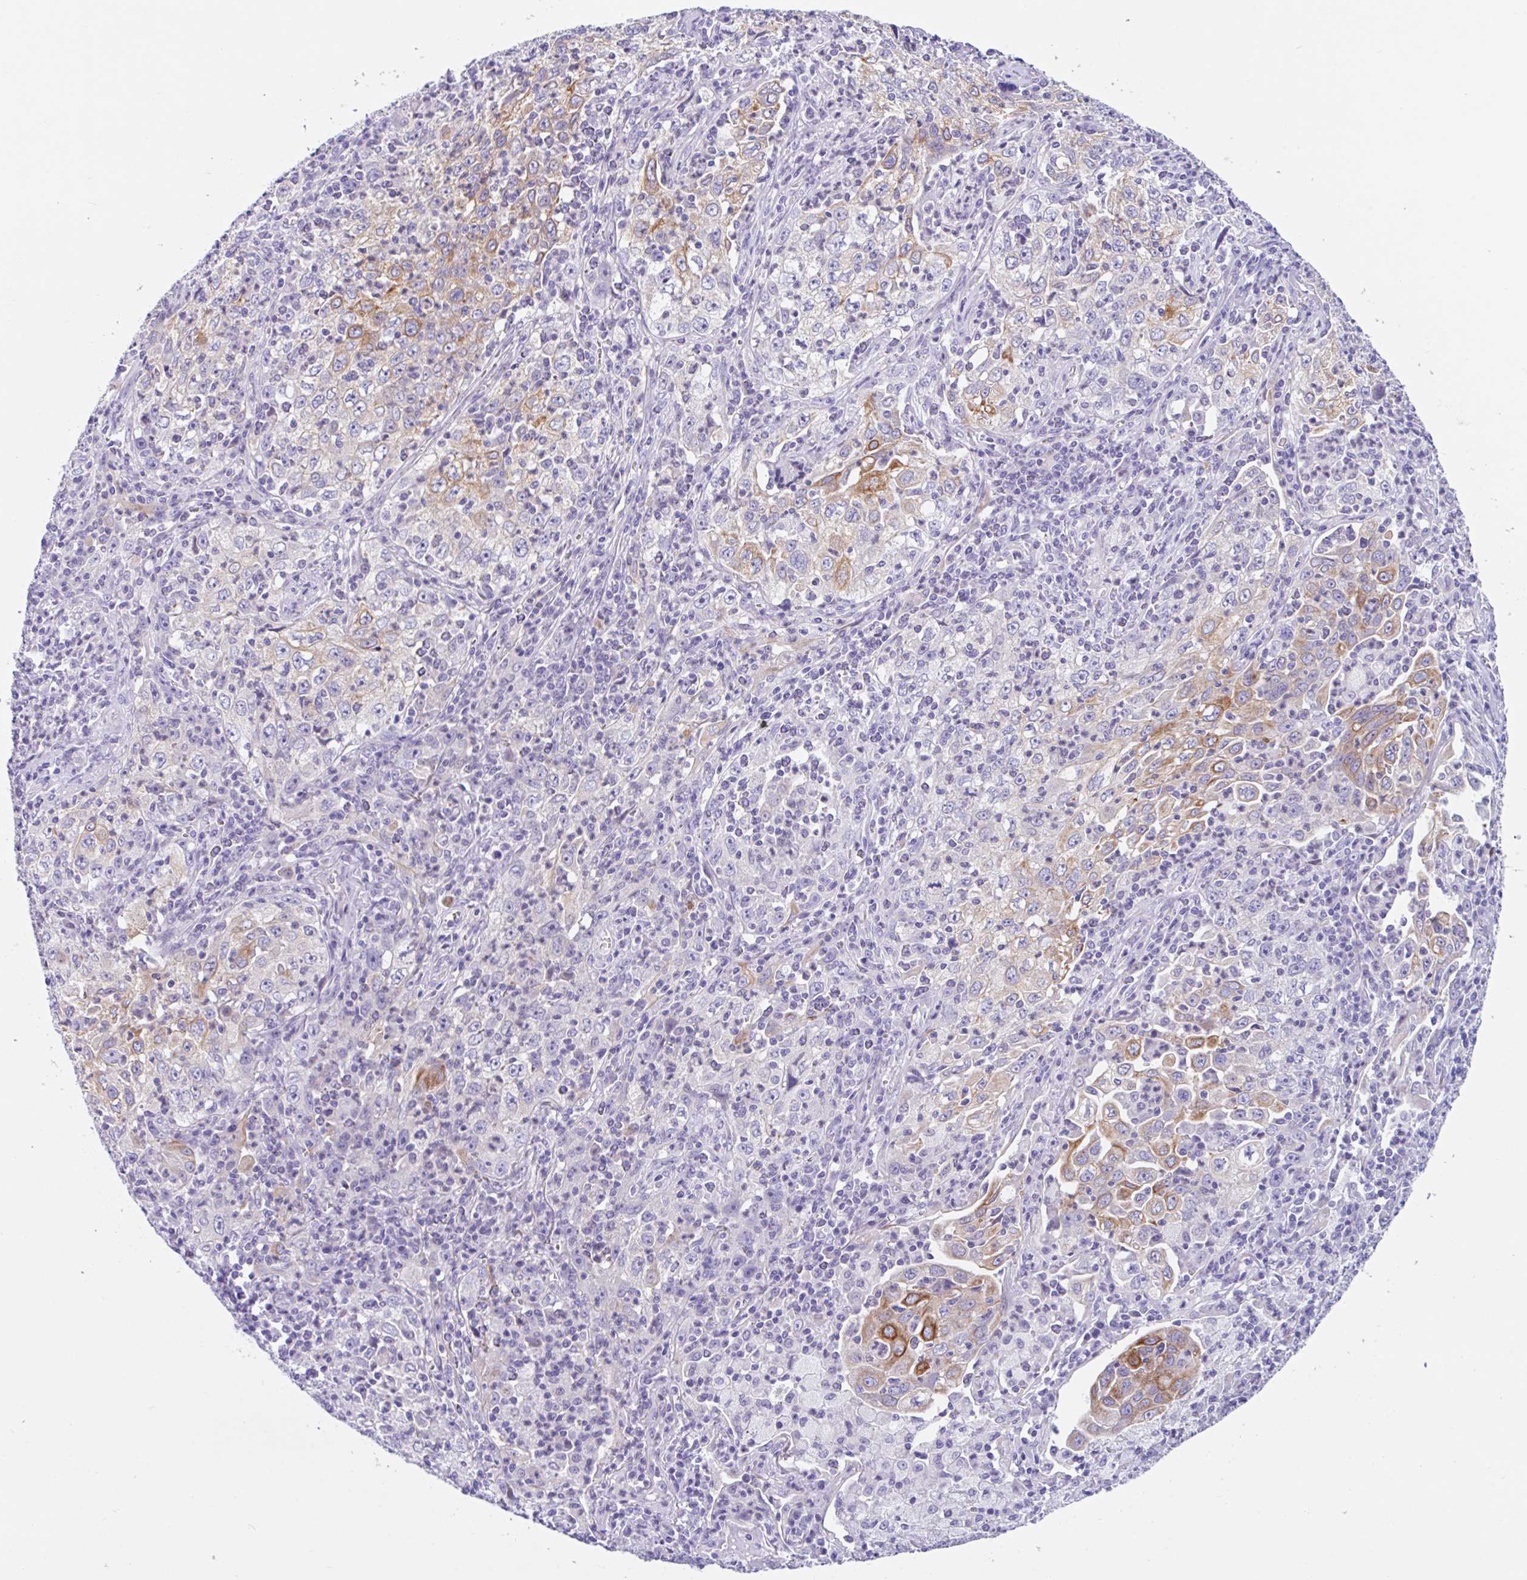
{"staining": {"intensity": "moderate", "quantity": "<25%", "location": "cytoplasmic/membranous"}, "tissue": "lung cancer", "cell_type": "Tumor cells", "image_type": "cancer", "snomed": [{"axis": "morphology", "description": "Squamous cell carcinoma, NOS"}, {"axis": "topography", "description": "Lung"}], "caption": "Protein analysis of lung squamous cell carcinoma tissue exhibits moderate cytoplasmic/membranous expression in approximately <25% of tumor cells.", "gene": "OR6N2", "patient": {"sex": "male", "age": 71}}